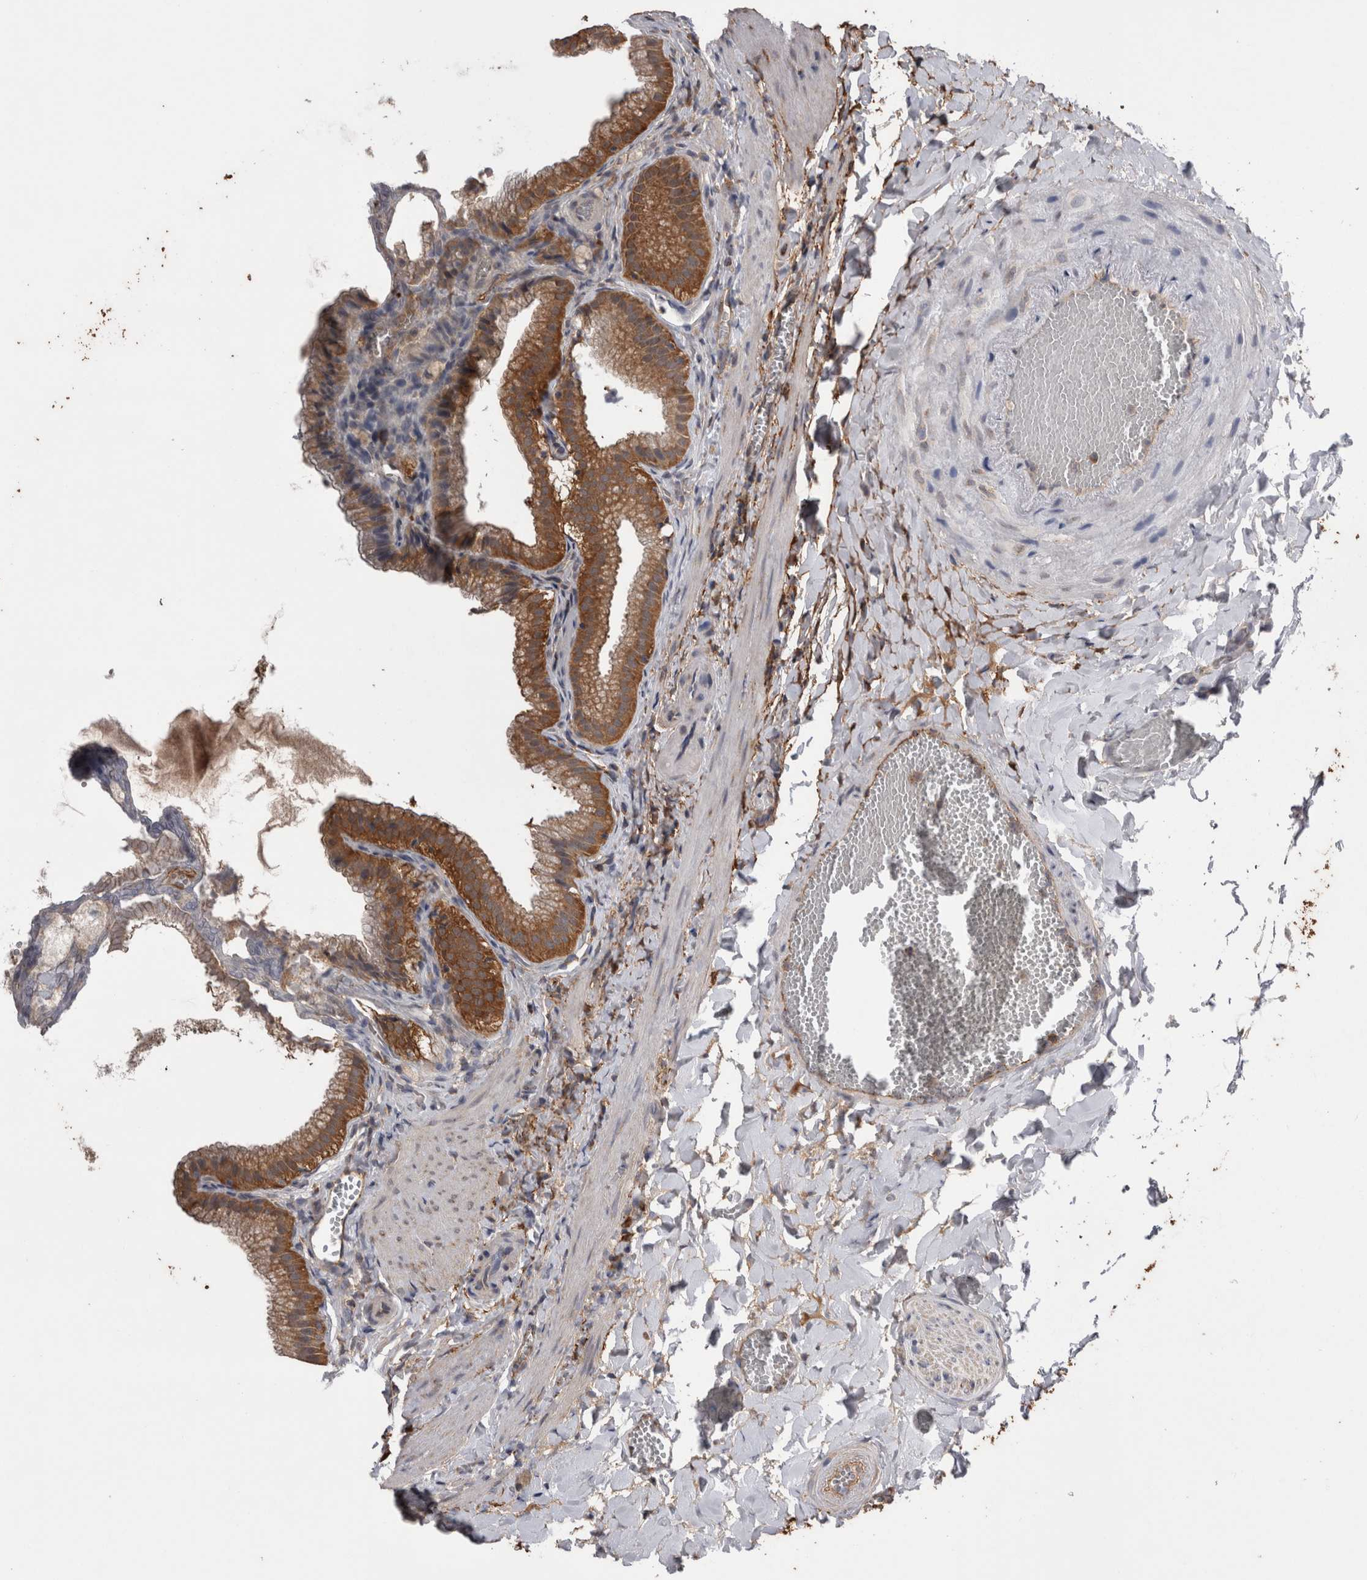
{"staining": {"intensity": "strong", "quantity": ">75%", "location": "cytoplasmic/membranous"}, "tissue": "gallbladder", "cell_type": "Glandular cells", "image_type": "normal", "snomed": [{"axis": "morphology", "description": "Normal tissue, NOS"}, {"axis": "topography", "description": "Gallbladder"}], "caption": "Immunohistochemistry (IHC) of normal gallbladder reveals high levels of strong cytoplasmic/membranous expression in approximately >75% of glandular cells. Immunohistochemistry (IHC) stains the protein of interest in brown and the nuclei are stained blue.", "gene": "DDX6", "patient": {"sex": "male", "age": 38}}